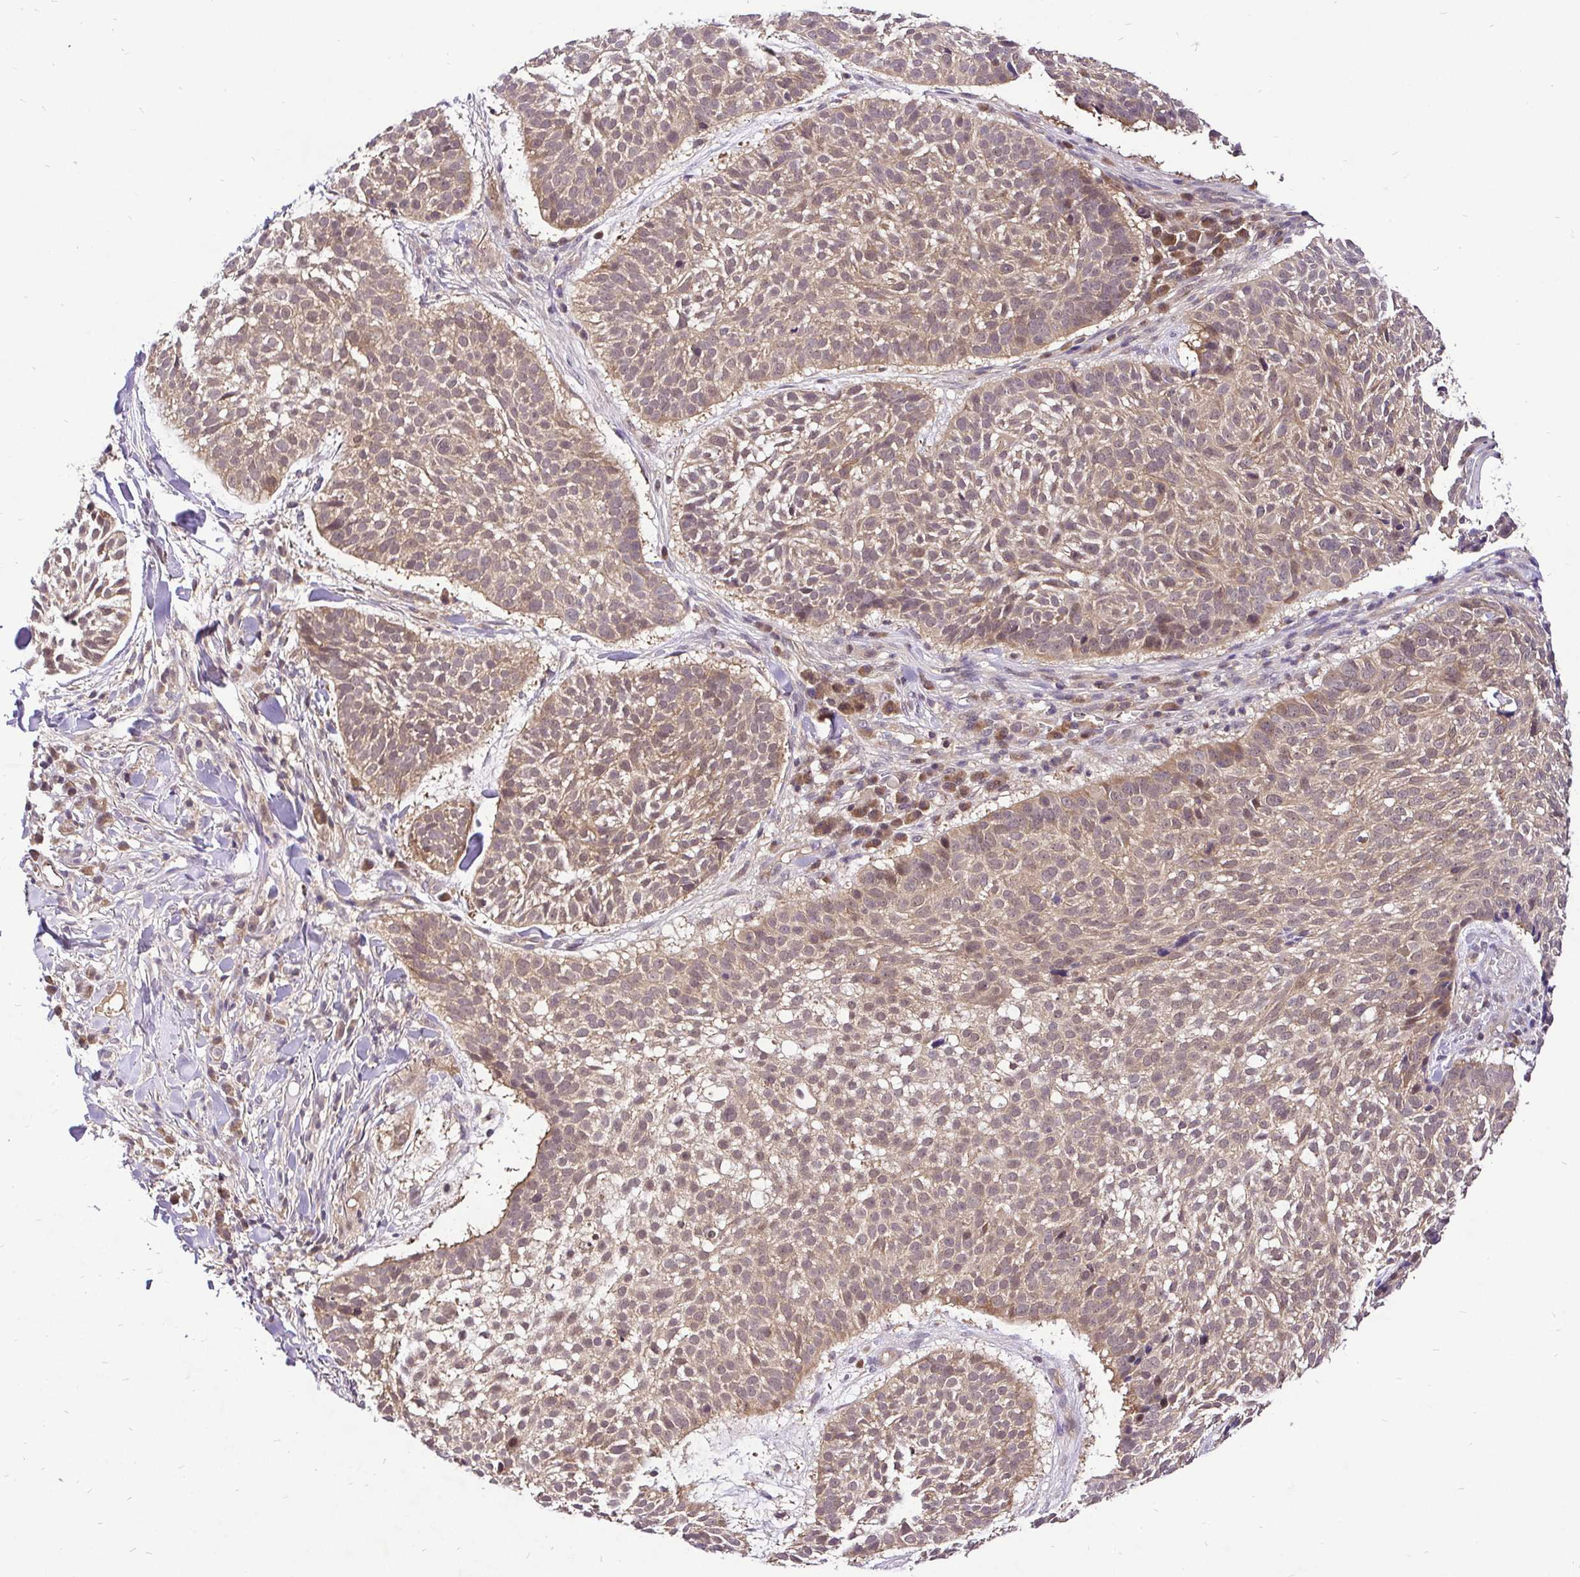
{"staining": {"intensity": "moderate", "quantity": ">75%", "location": "cytoplasmic/membranous,nuclear"}, "tissue": "skin cancer", "cell_type": "Tumor cells", "image_type": "cancer", "snomed": [{"axis": "morphology", "description": "Basal cell carcinoma"}, {"axis": "topography", "description": "Skin"}, {"axis": "topography", "description": "Skin of scalp"}], "caption": "Human basal cell carcinoma (skin) stained for a protein (brown) exhibits moderate cytoplasmic/membranous and nuclear positive staining in approximately >75% of tumor cells.", "gene": "UBE2M", "patient": {"sex": "female", "age": 45}}